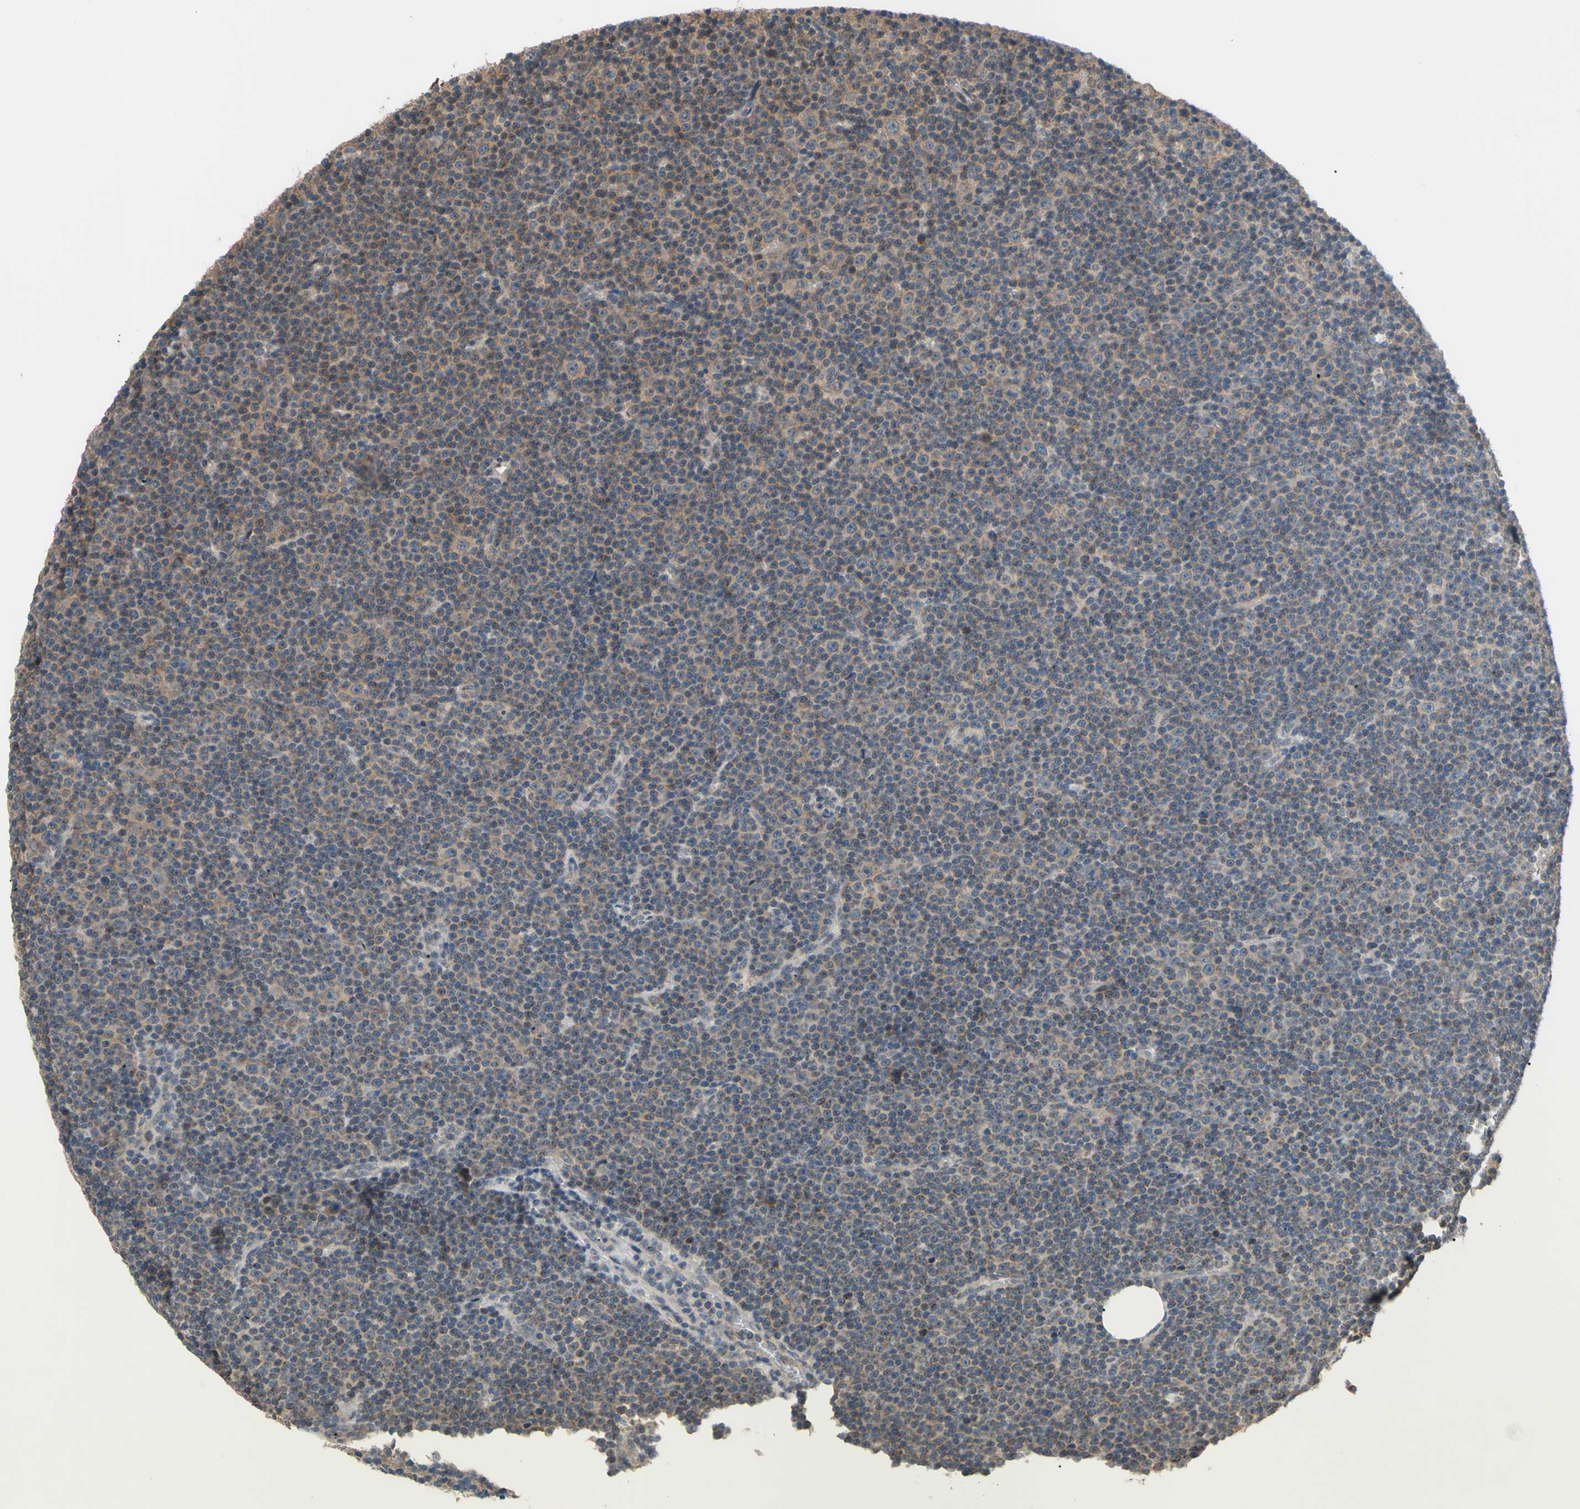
{"staining": {"intensity": "weak", "quantity": ">75%", "location": "cytoplasmic/membranous"}, "tissue": "lymphoma", "cell_type": "Tumor cells", "image_type": "cancer", "snomed": [{"axis": "morphology", "description": "Malignant lymphoma, non-Hodgkin's type, Low grade"}, {"axis": "topography", "description": "Lymph node"}], "caption": "DAB (3,3'-diaminobenzidine) immunohistochemical staining of human lymphoma shows weak cytoplasmic/membranous protein positivity in about >75% of tumor cells.", "gene": "CD164", "patient": {"sex": "female", "age": 67}}